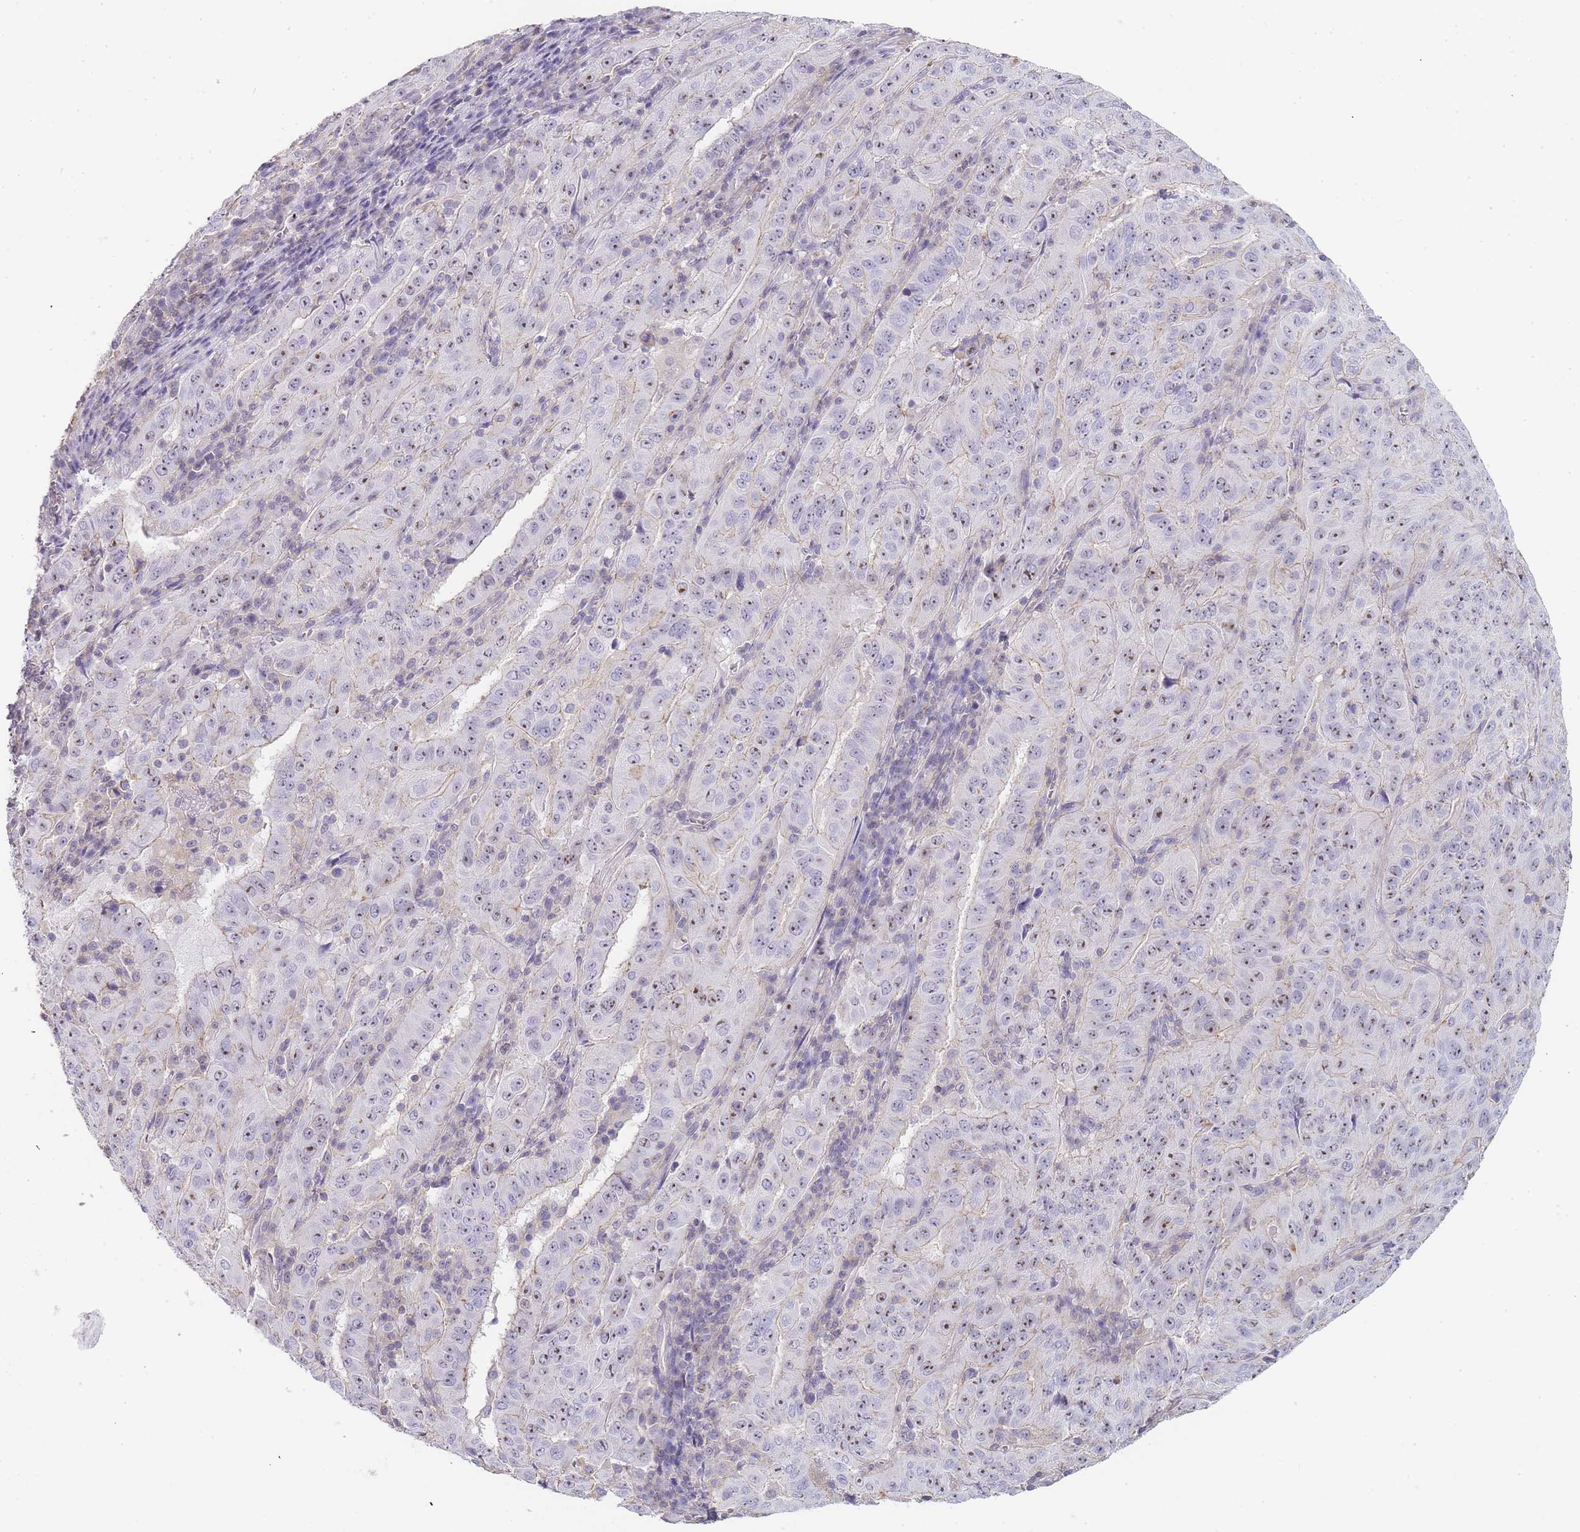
{"staining": {"intensity": "weak", "quantity": ">75%", "location": "nuclear"}, "tissue": "pancreatic cancer", "cell_type": "Tumor cells", "image_type": "cancer", "snomed": [{"axis": "morphology", "description": "Adenocarcinoma, NOS"}, {"axis": "topography", "description": "Pancreas"}], "caption": "A histopathology image showing weak nuclear staining in approximately >75% of tumor cells in pancreatic cancer, as visualized by brown immunohistochemical staining.", "gene": "NOP14", "patient": {"sex": "male", "age": 63}}